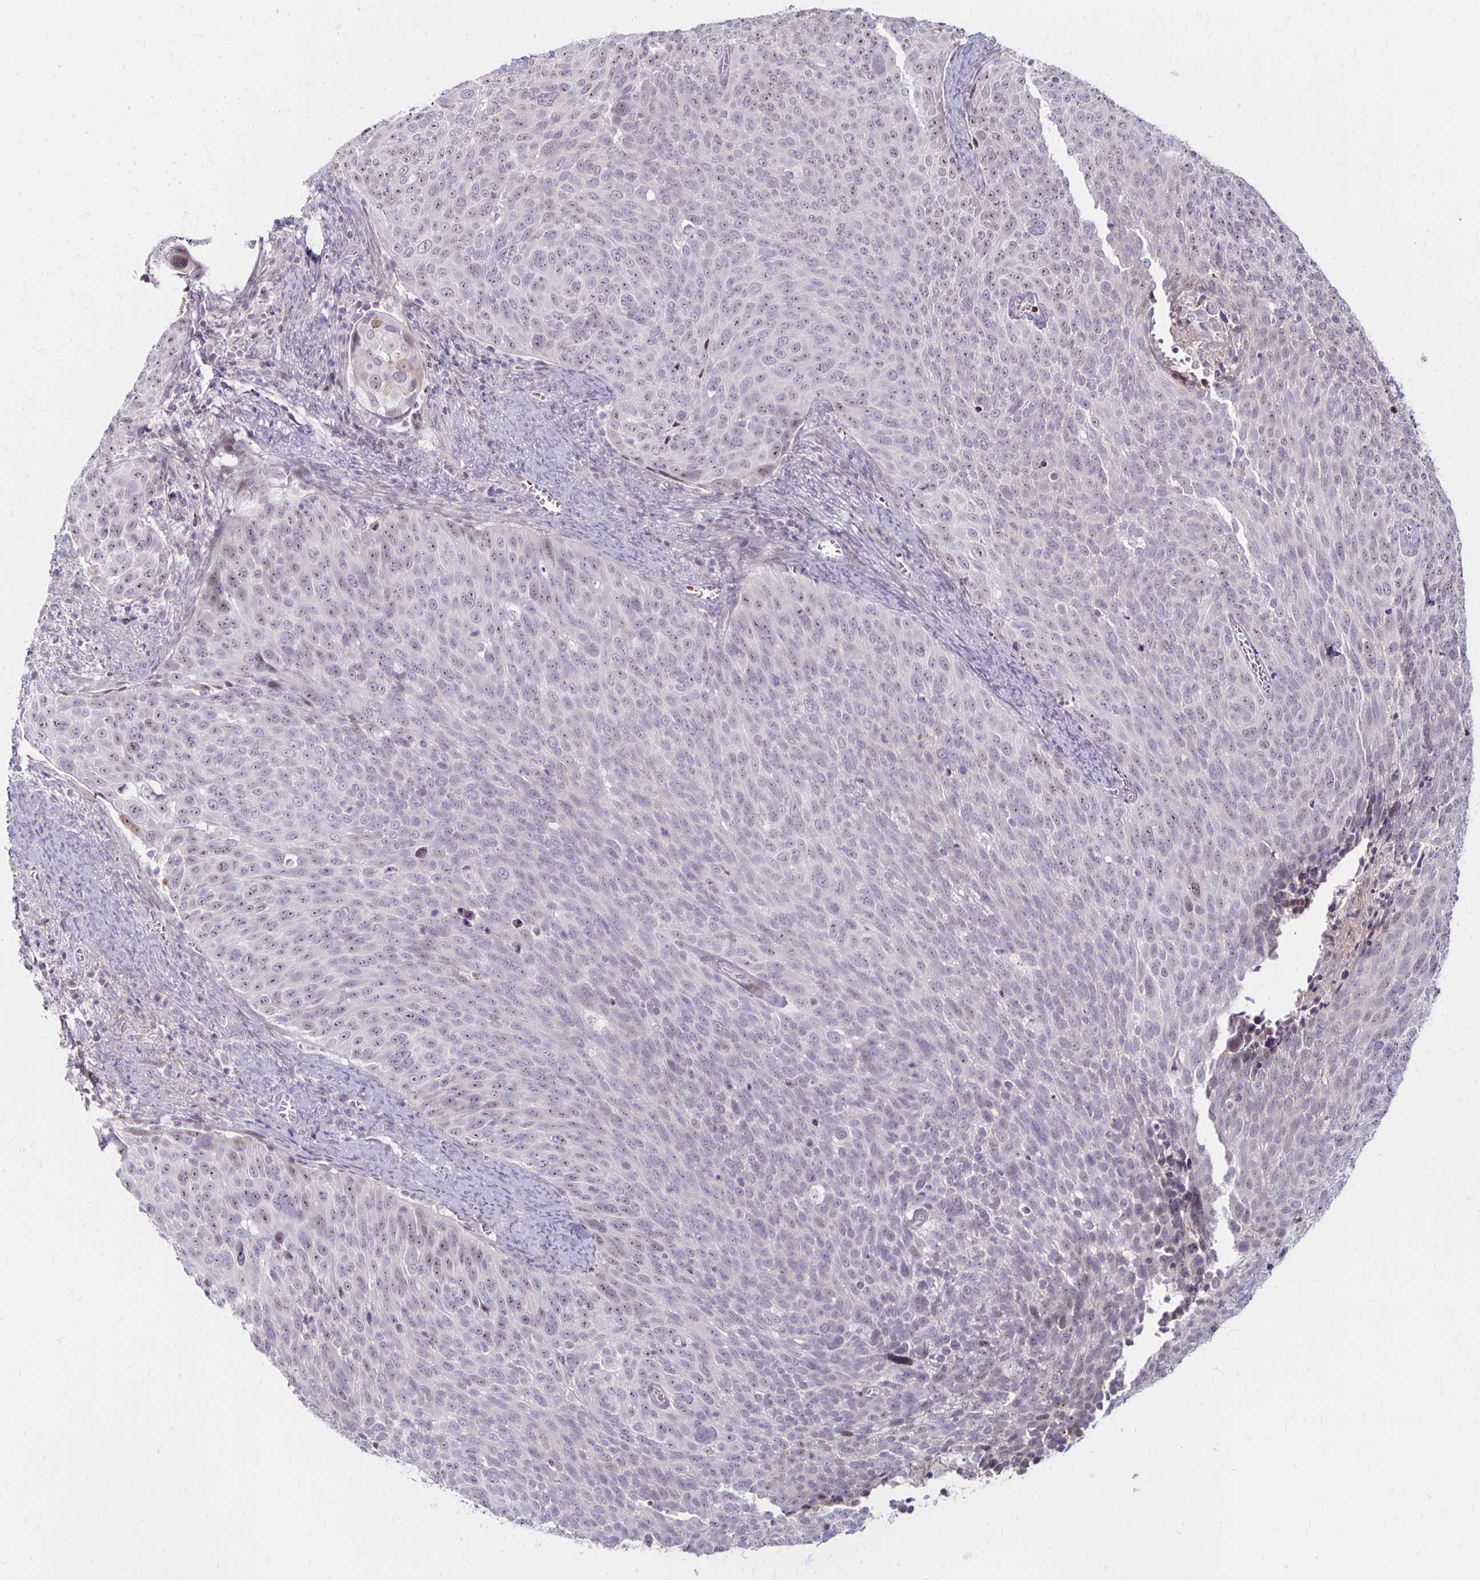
{"staining": {"intensity": "weak", "quantity": "25%-75%", "location": "nuclear"}, "tissue": "cervical cancer", "cell_type": "Tumor cells", "image_type": "cancer", "snomed": [{"axis": "morphology", "description": "Squamous cell carcinoma, NOS"}, {"axis": "topography", "description": "Cervix"}], "caption": "Squamous cell carcinoma (cervical) stained with IHC reveals weak nuclear expression in approximately 25%-75% of tumor cells.", "gene": "DAGLA", "patient": {"sex": "female", "age": 39}}